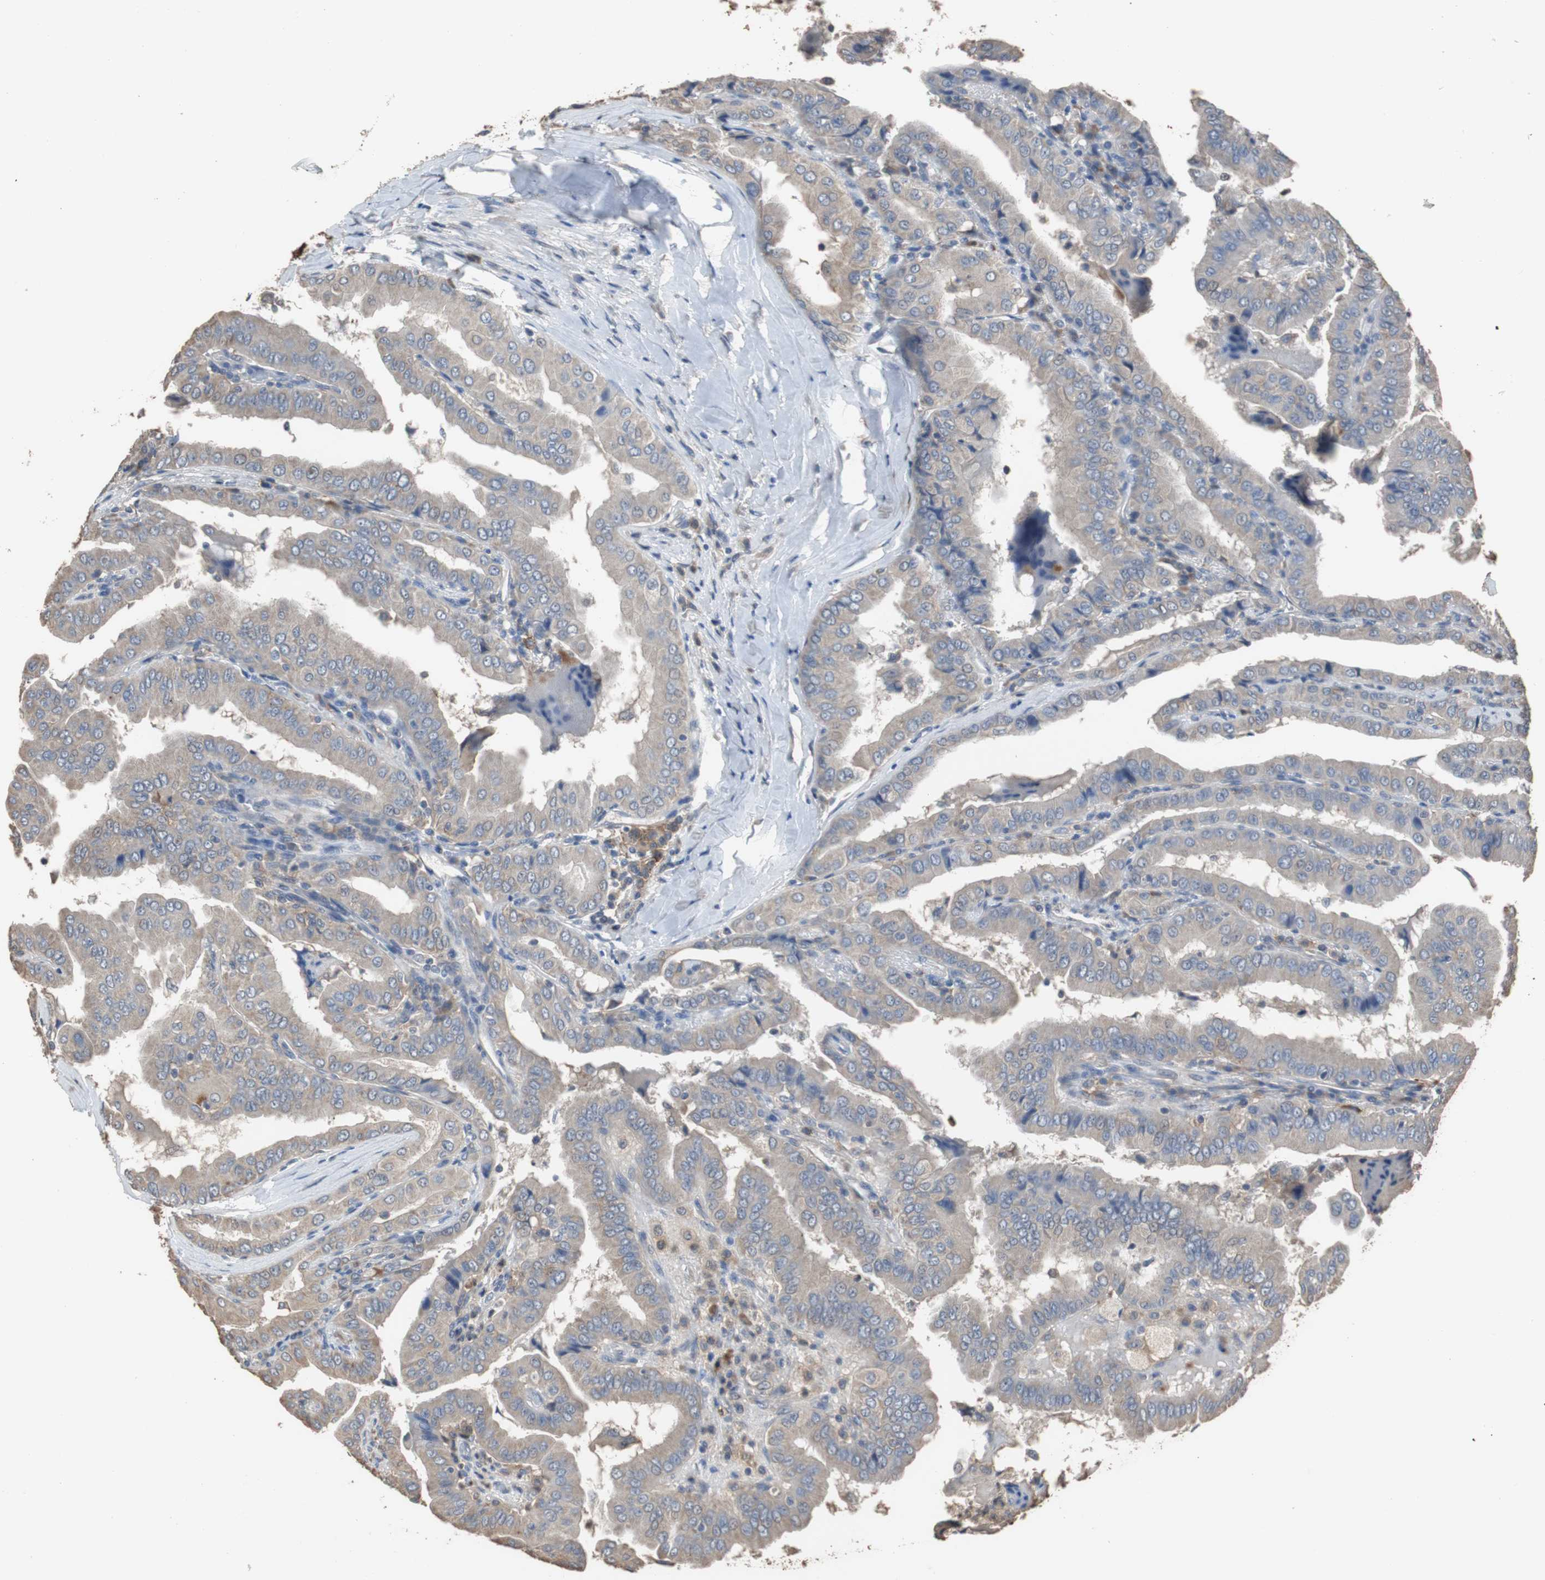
{"staining": {"intensity": "weak", "quantity": ">75%", "location": "cytoplasmic/membranous"}, "tissue": "thyroid cancer", "cell_type": "Tumor cells", "image_type": "cancer", "snomed": [{"axis": "morphology", "description": "Papillary adenocarcinoma, NOS"}, {"axis": "topography", "description": "Thyroid gland"}], "caption": "IHC histopathology image of neoplastic tissue: human thyroid cancer (papillary adenocarcinoma) stained using immunohistochemistry demonstrates low levels of weak protein expression localized specifically in the cytoplasmic/membranous of tumor cells, appearing as a cytoplasmic/membranous brown color.", "gene": "SCIMP", "patient": {"sex": "male", "age": 33}}